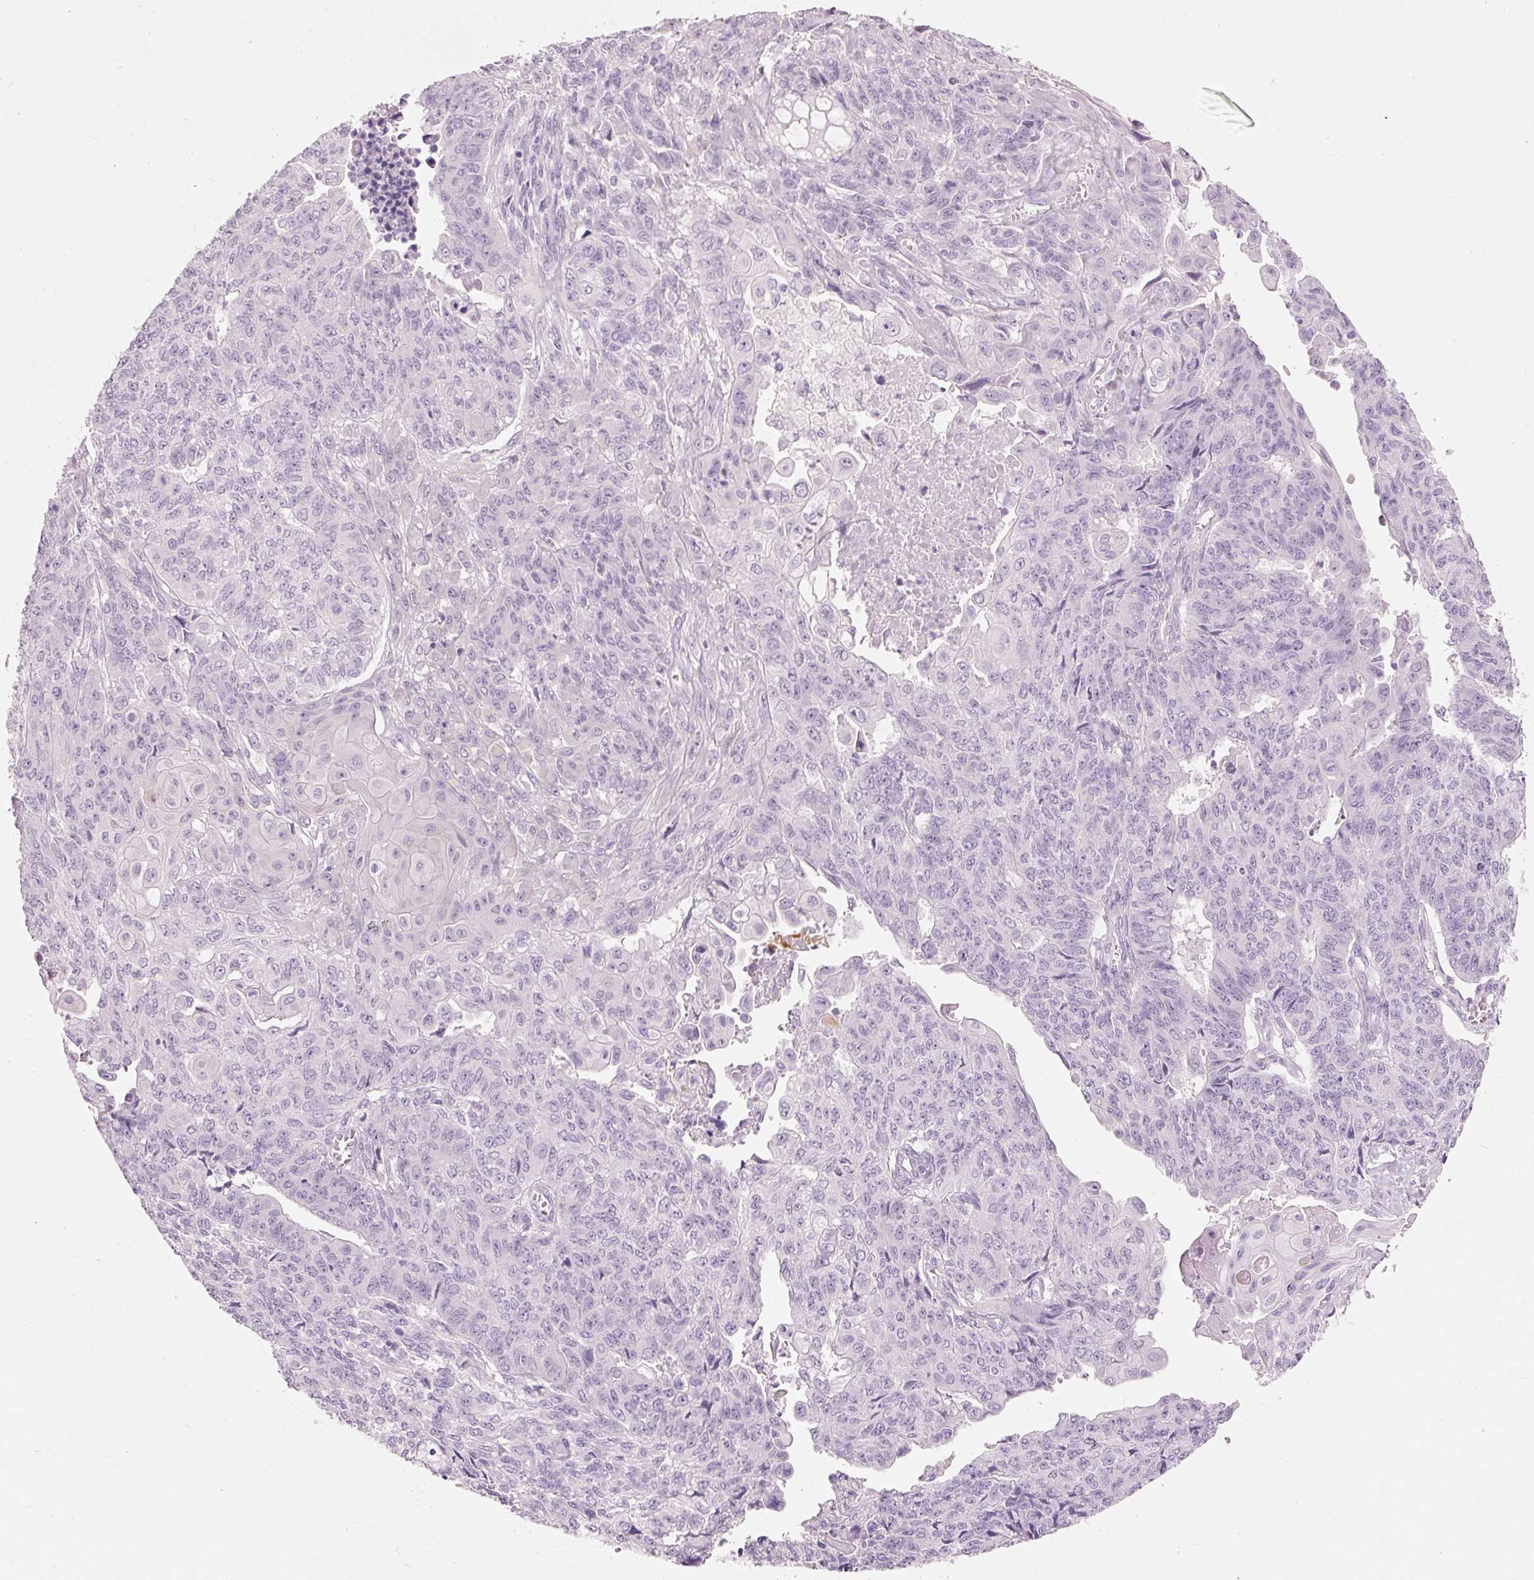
{"staining": {"intensity": "negative", "quantity": "none", "location": "none"}, "tissue": "endometrial cancer", "cell_type": "Tumor cells", "image_type": "cancer", "snomed": [{"axis": "morphology", "description": "Adenocarcinoma, NOS"}, {"axis": "topography", "description": "Endometrium"}], "caption": "Histopathology image shows no significant protein expression in tumor cells of endometrial cancer (adenocarcinoma).", "gene": "PDXDC1", "patient": {"sex": "female", "age": 32}}